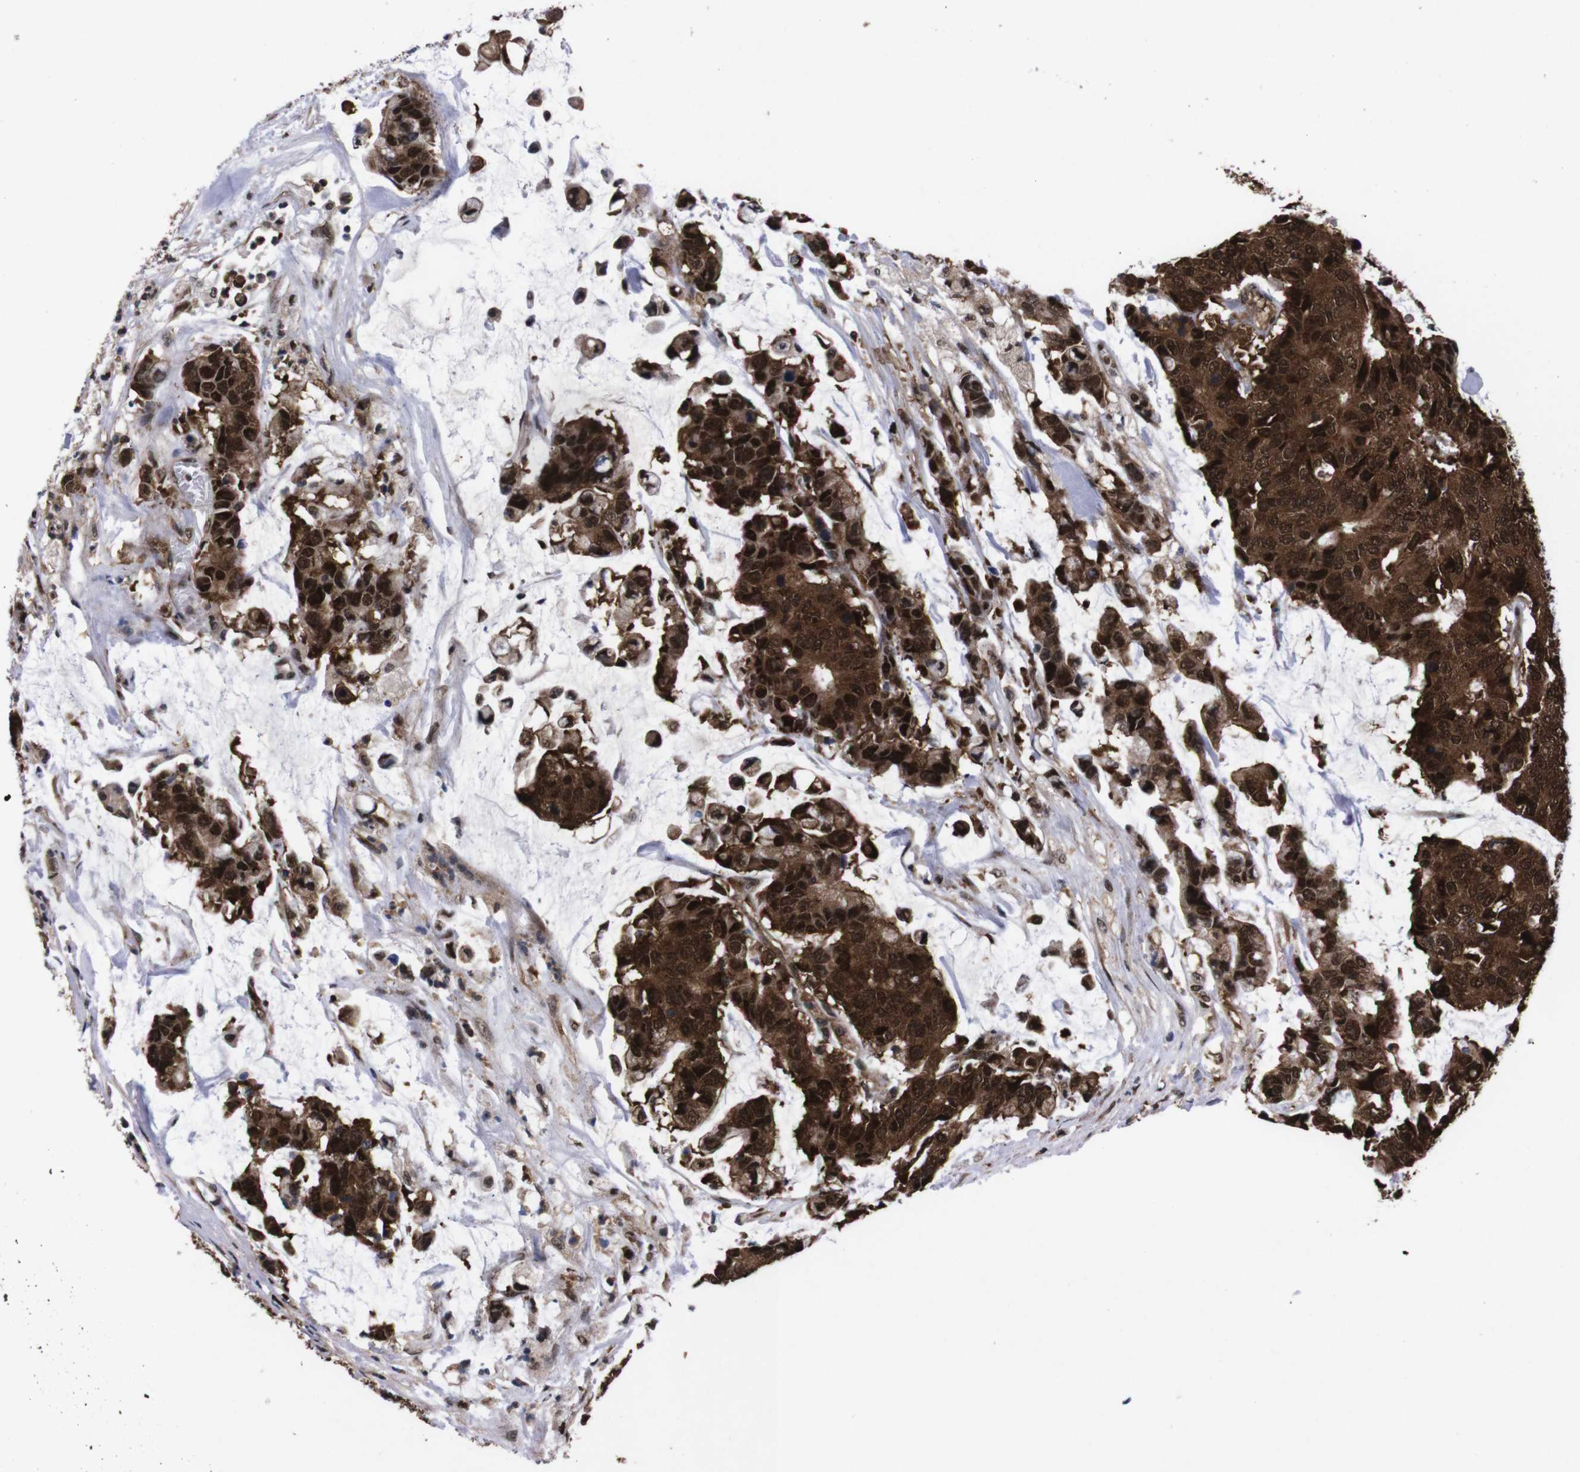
{"staining": {"intensity": "strong", "quantity": ">75%", "location": "cytoplasmic/membranous,nuclear"}, "tissue": "colorectal cancer", "cell_type": "Tumor cells", "image_type": "cancer", "snomed": [{"axis": "morphology", "description": "Adenocarcinoma, NOS"}, {"axis": "topography", "description": "Colon"}], "caption": "Brown immunohistochemical staining in colorectal cancer demonstrates strong cytoplasmic/membranous and nuclear positivity in about >75% of tumor cells.", "gene": "UBQLN2", "patient": {"sex": "female", "age": 86}}